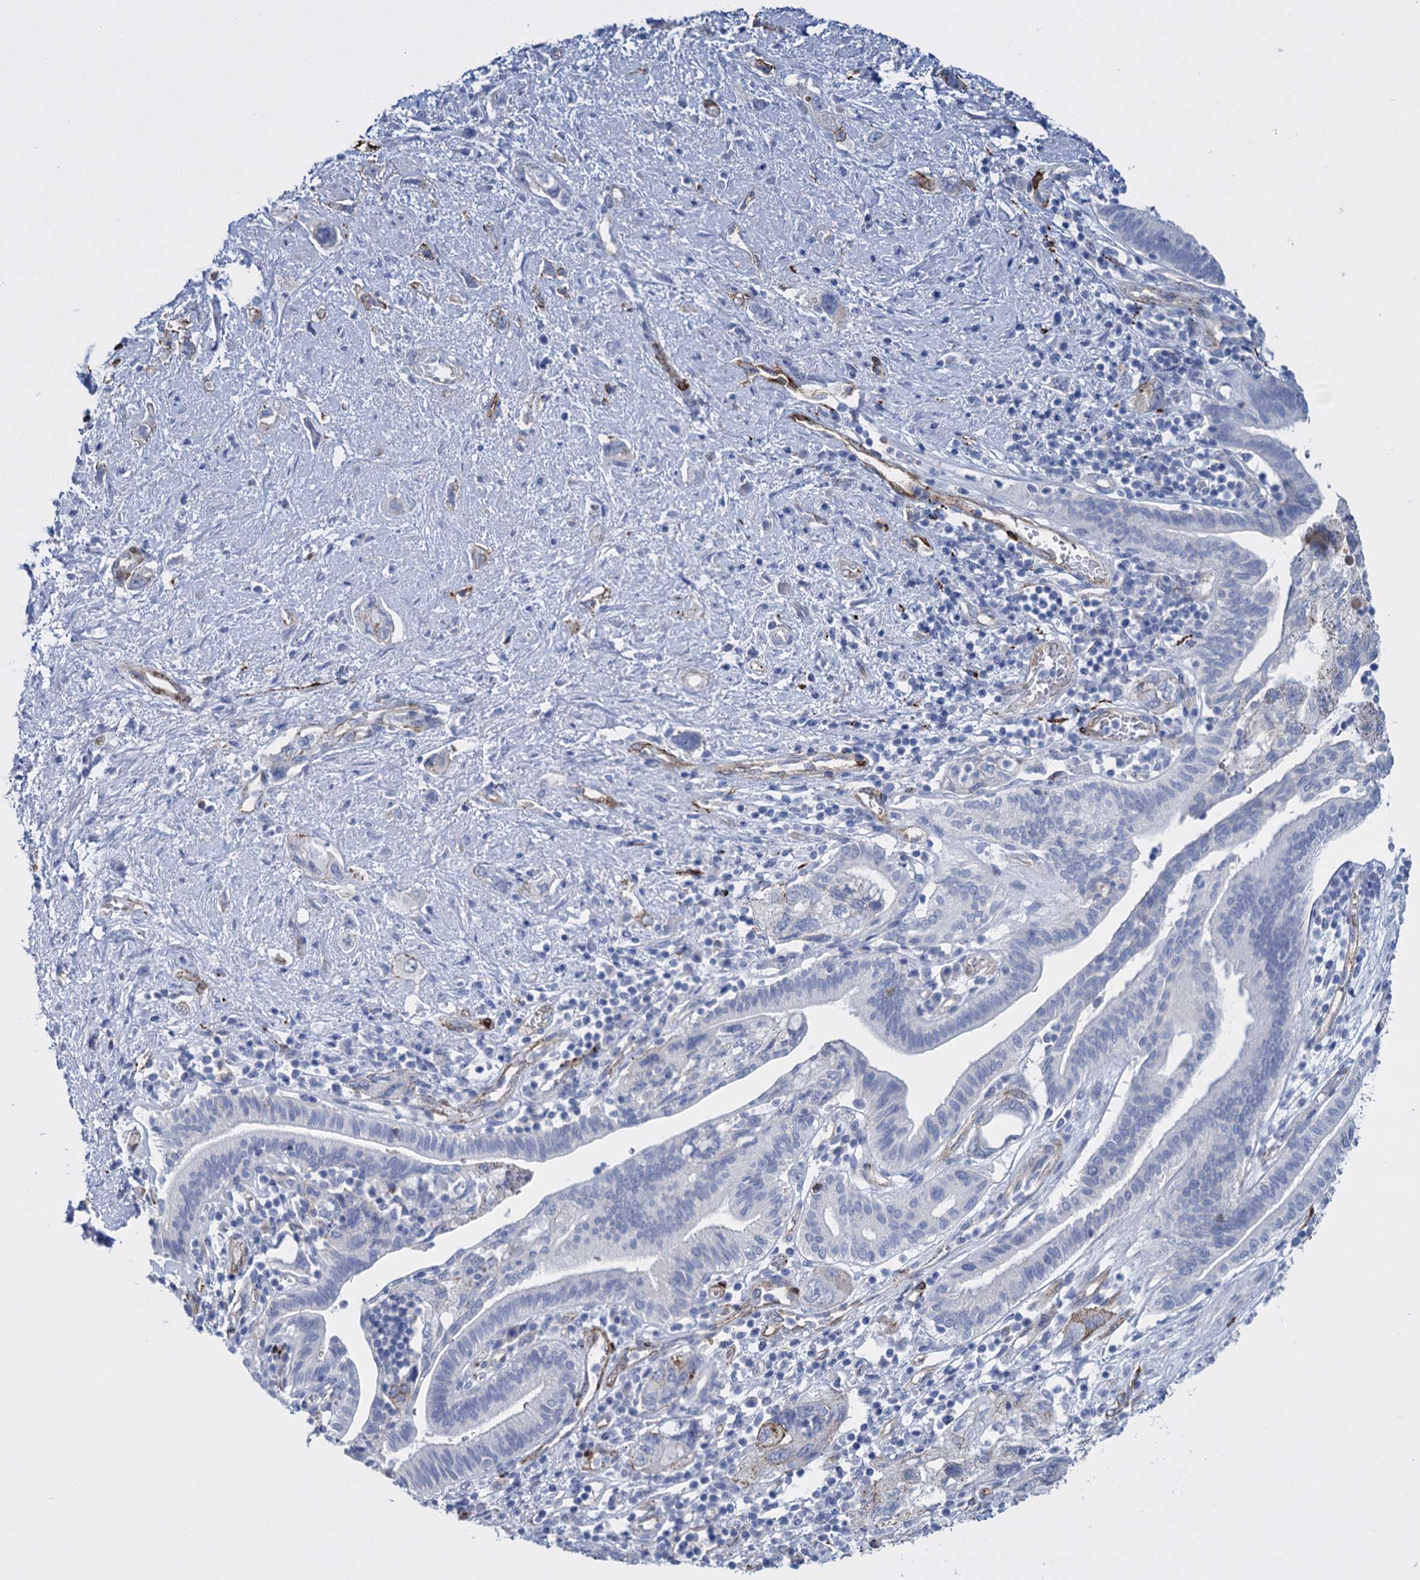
{"staining": {"intensity": "negative", "quantity": "none", "location": "none"}, "tissue": "pancreatic cancer", "cell_type": "Tumor cells", "image_type": "cancer", "snomed": [{"axis": "morphology", "description": "Adenocarcinoma, NOS"}, {"axis": "topography", "description": "Pancreas"}], "caption": "There is no significant positivity in tumor cells of pancreatic adenocarcinoma.", "gene": "SNCG", "patient": {"sex": "female", "age": 73}}